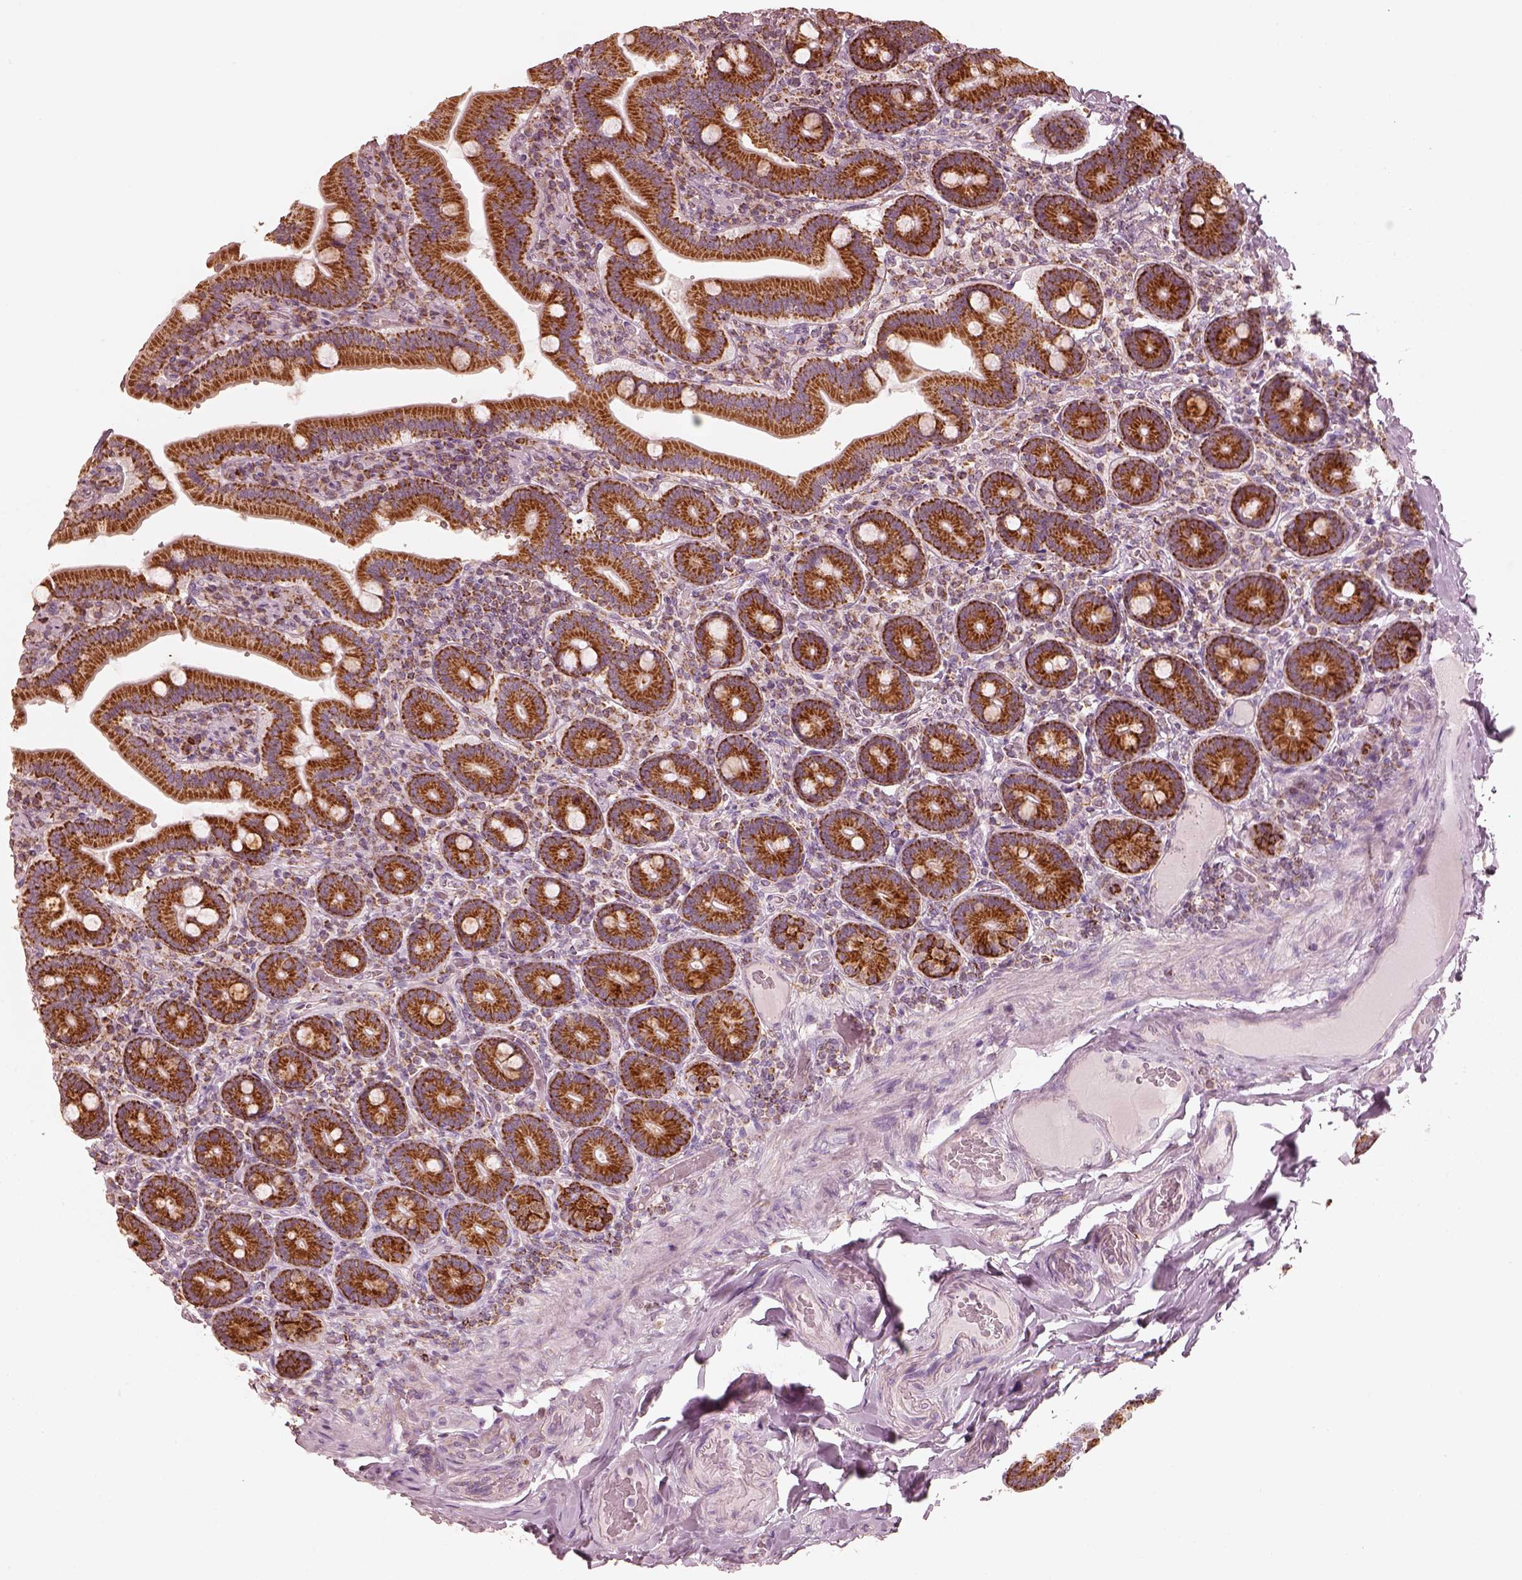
{"staining": {"intensity": "strong", "quantity": ">75%", "location": "cytoplasmic/membranous"}, "tissue": "duodenum", "cell_type": "Glandular cells", "image_type": "normal", "snomed": [{"axis": "morphology", "description": "Normal tissue, NOS"}, {"axis": "topography", "description": "Duodenum"}], "caption": "Unremarkable duodenum displays strong cytoplasmic/membranous positivity in about >75% of glandular cells, visualized by immunohistochemistry.", "gene": "ENTPD6", "patient": {"sex": "female", "age": 62}}